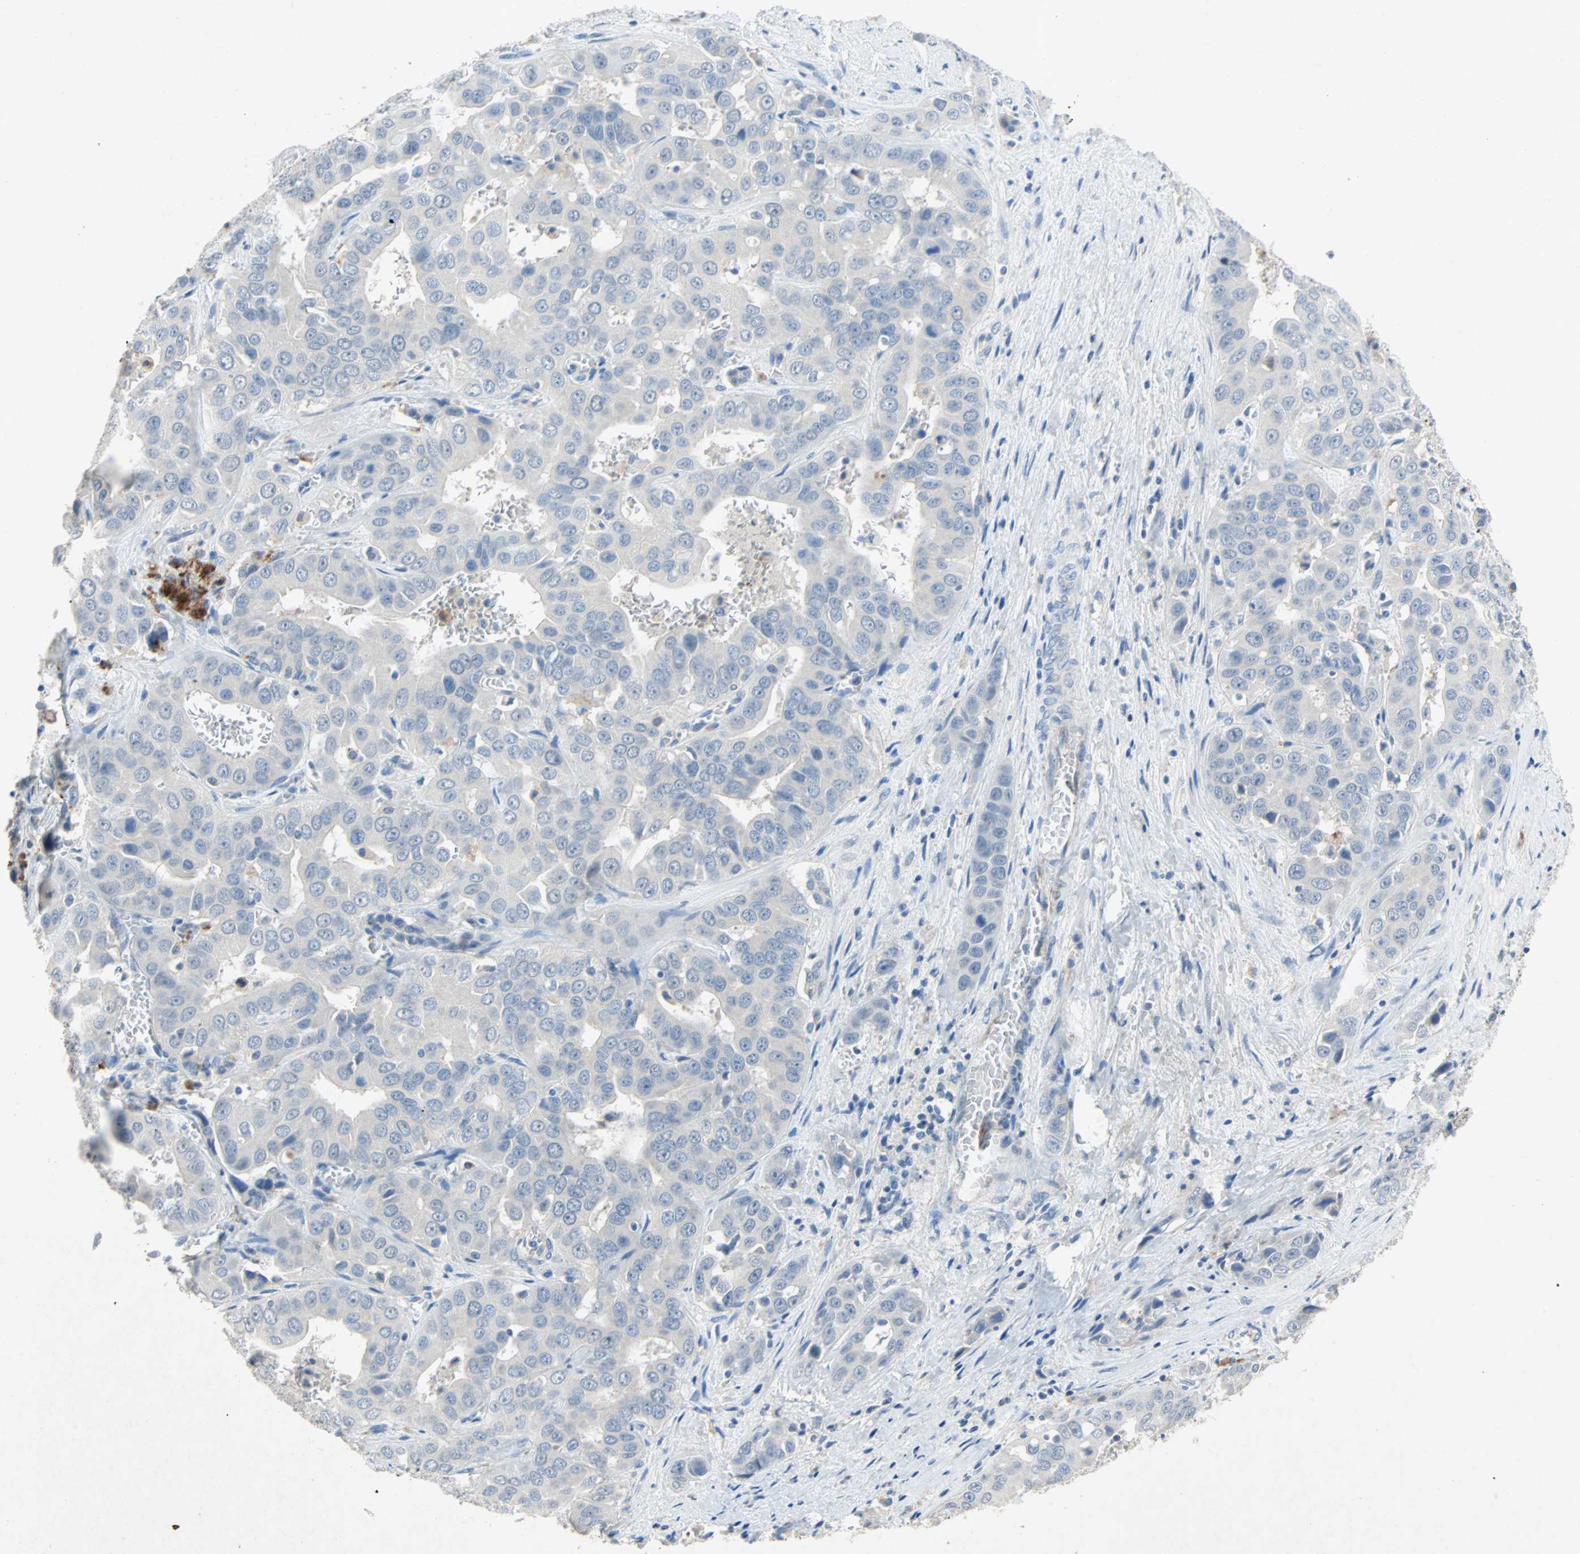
{"staining": {"intensity": "negative", "quantity": "none", "location": "none"}, "tissue": "liver cancer", "cell_type": "Tumor cells", "image_type": "cancer", "snomed": [{"axis": "morphology", "description": "Cholangiocarcinoma"}, {"axis": "topography", "description": "Liver"}], "caption": "The immunohistochemistry image has no significant positivity in tumor cells of liver cancer tissue. (Stains: DAB (3,3'-diaminobenzidine) IHC with hematoxylin counter stain, Microscopy: brightfield microscopy at high magnification).", "gene": "PCDHB2", "patient": {"sex": "female", "age": 52}}